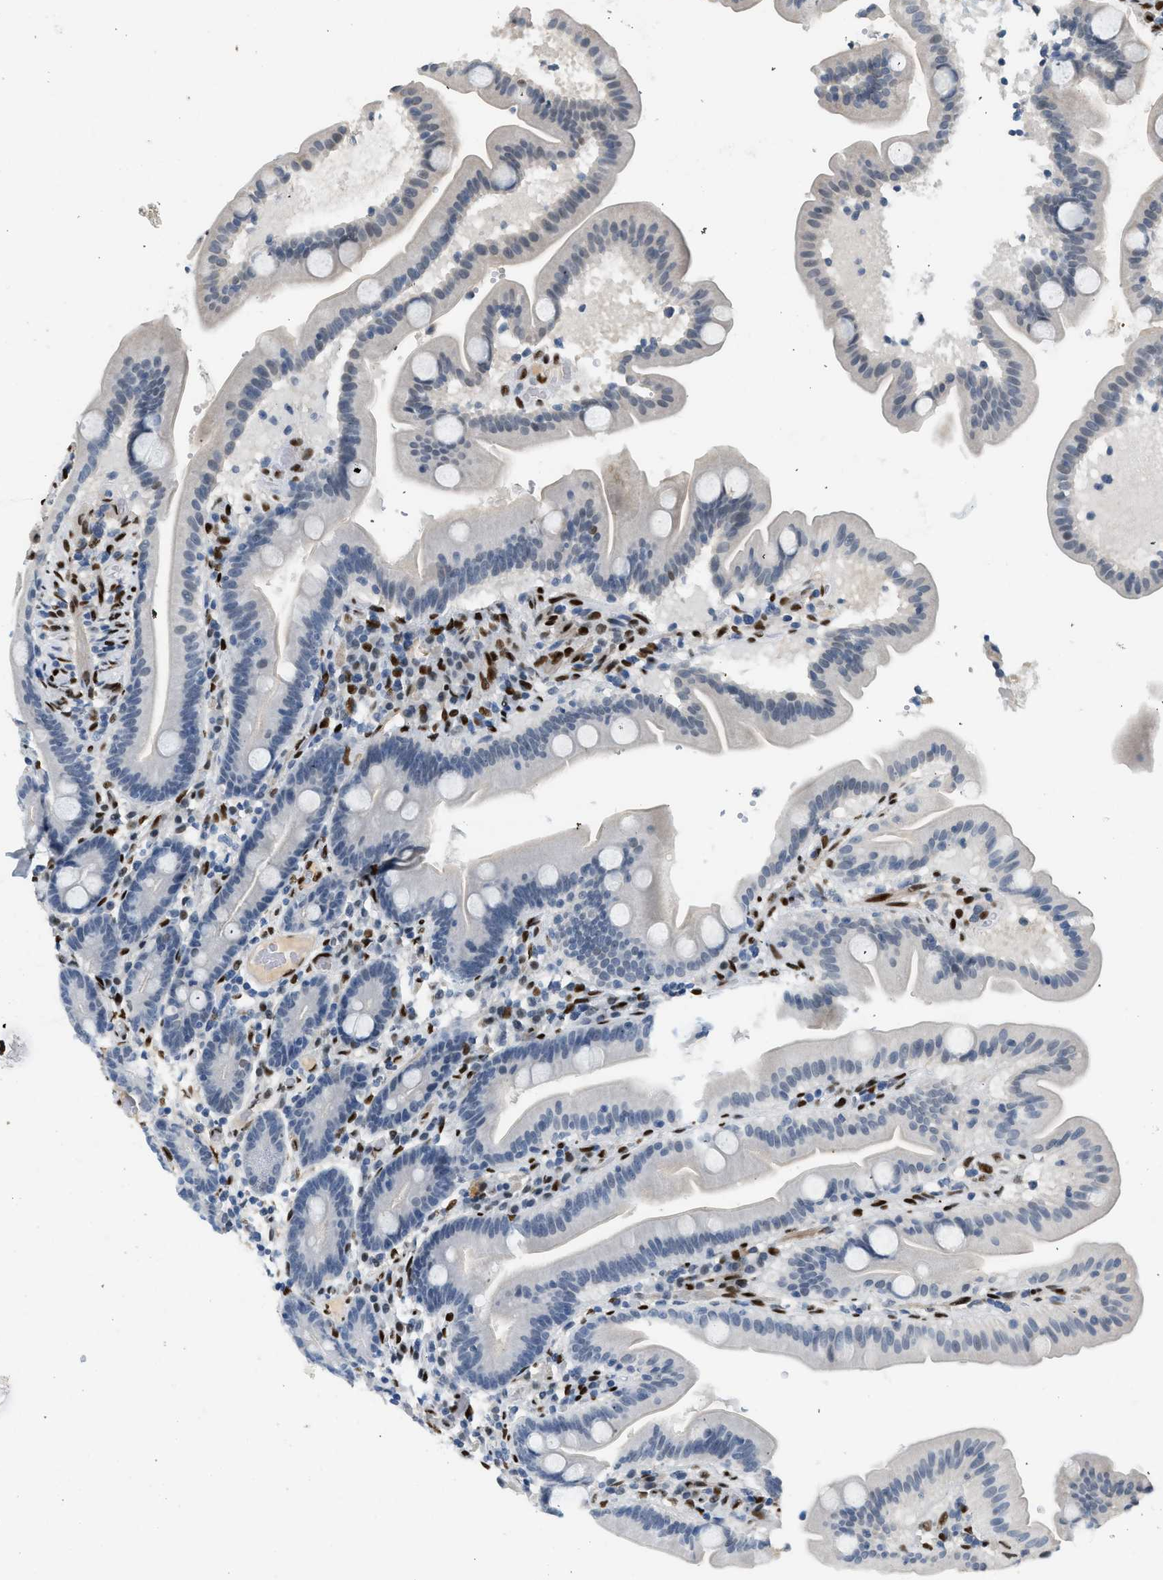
{"staining": {"intensity": "negative", "quantity": "none", "location": "none"}, "tissue": "duodenum", "cell_type": "Glandular cells", "image_type": "normal", "snomed": [{"axis": "morphology", "description": "Normal tissue, NOS"}, {"axis": "topography", "description": "Duodenum"}], "caption": "Glandular cells are negative for protein expression in normal human duodenum. Brightfield microscopy of immunohistochemistry stained with DAB (3,3'-diaminobenzidine) (brown) and hematoxylin (blue), captured at high magnification.", "gene": "ZBTB20", "patient": {"sex": "male", "age": 54}}